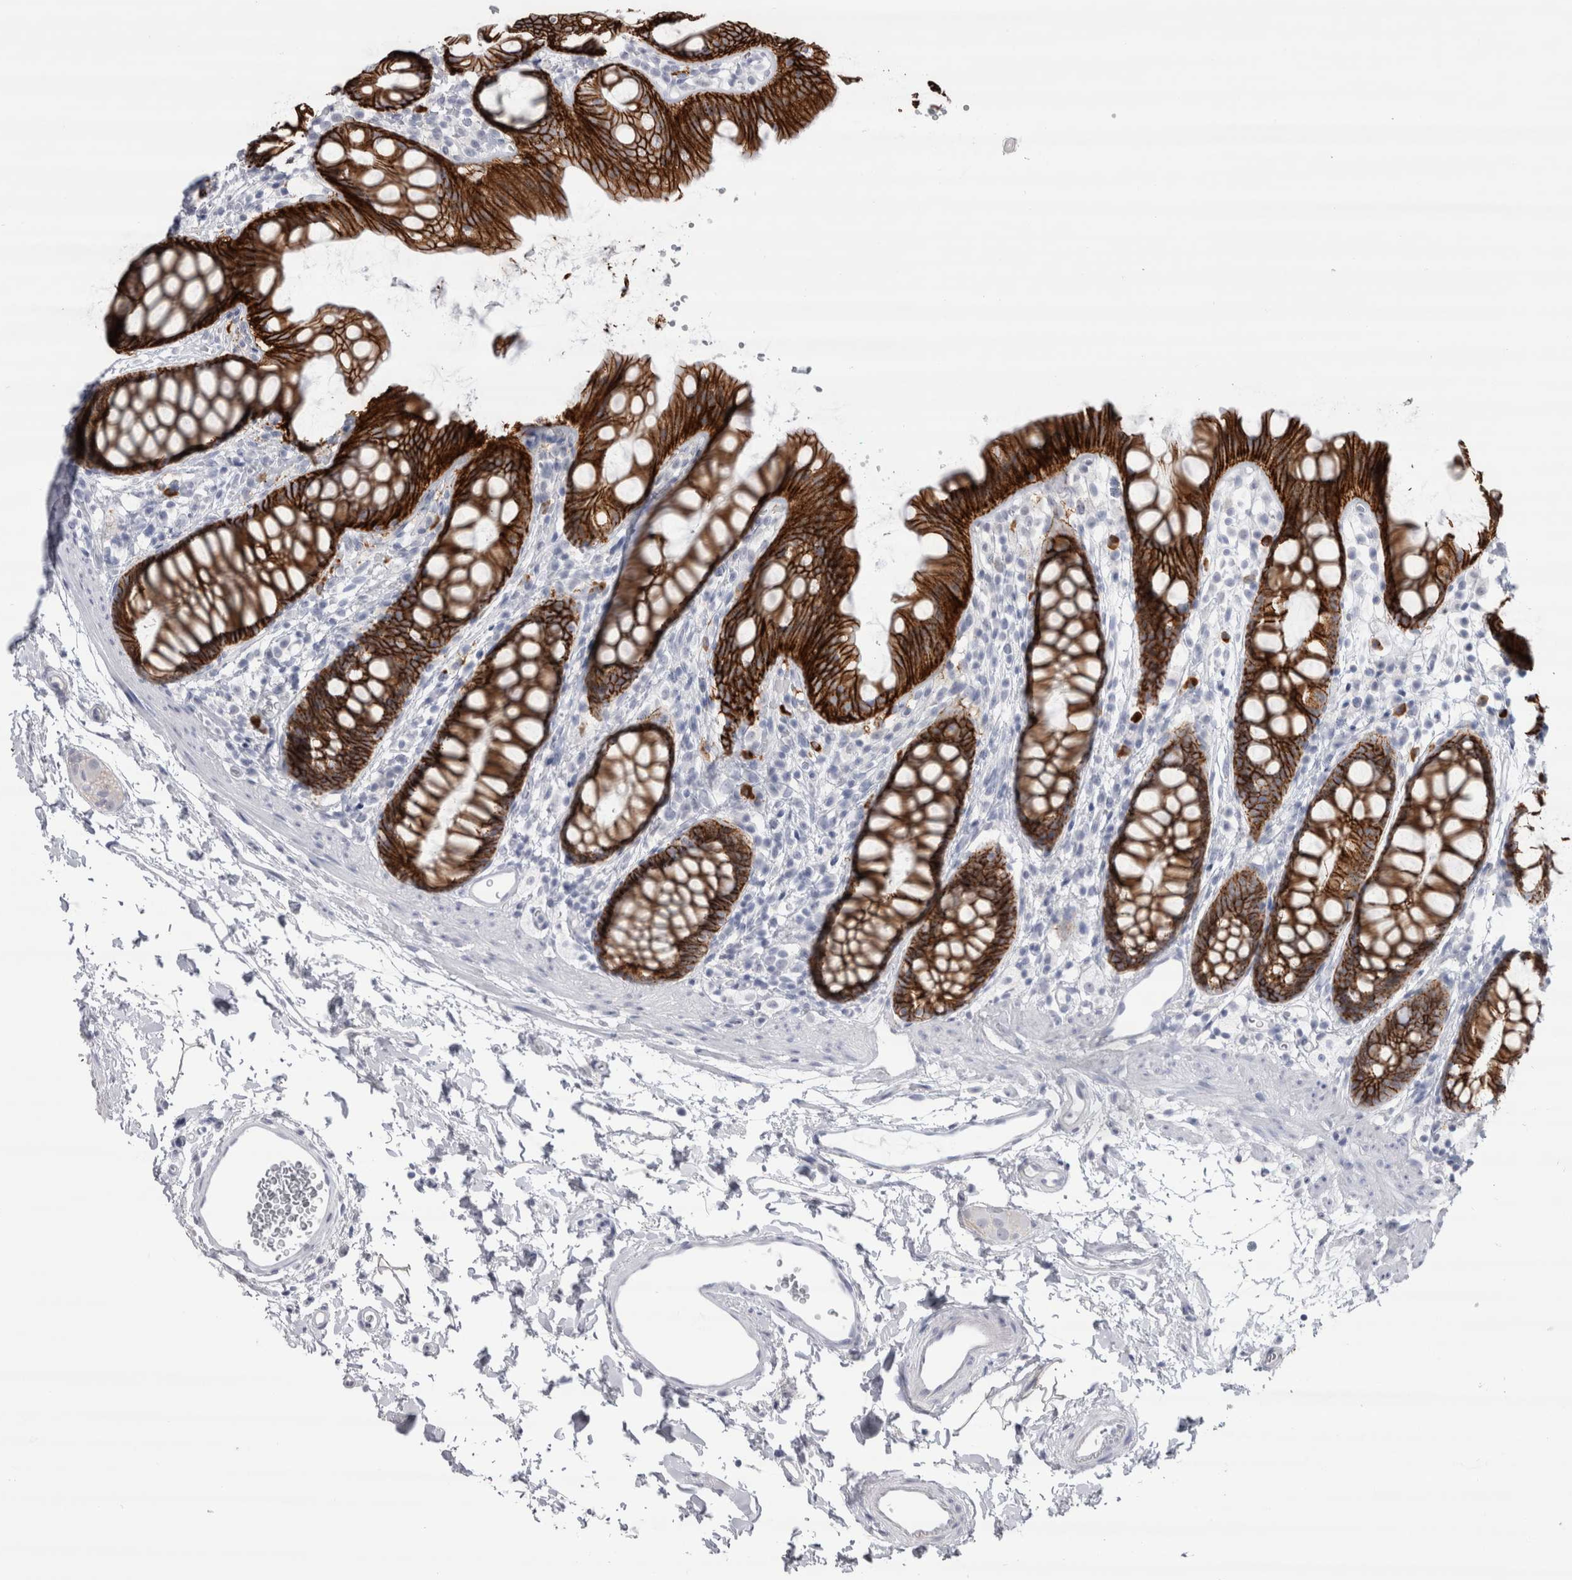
{"staining": {"intensity": "strong", "quantity": ">75%", "location": "cytoplasmic/membranous"}, "tissue": "rectum", "cell_type": "Glandular cells", "image_type": "normal", "snomed": [{"axis": "morphology", "description": "Normal tissue, NOS"}, {"axis": "topography", "description": "Rectum"}], "caption": "A photomicrograph of rectum stained for a protein shows strong cytoplasmic/membranous brown staining in glandular cells. (DAB (3,3'-diaminobenzidine) = brown stain, brightfield microscopy at high magnification).", "gene": "CDH17", "patient": {"sex": "female", "age": 65}}